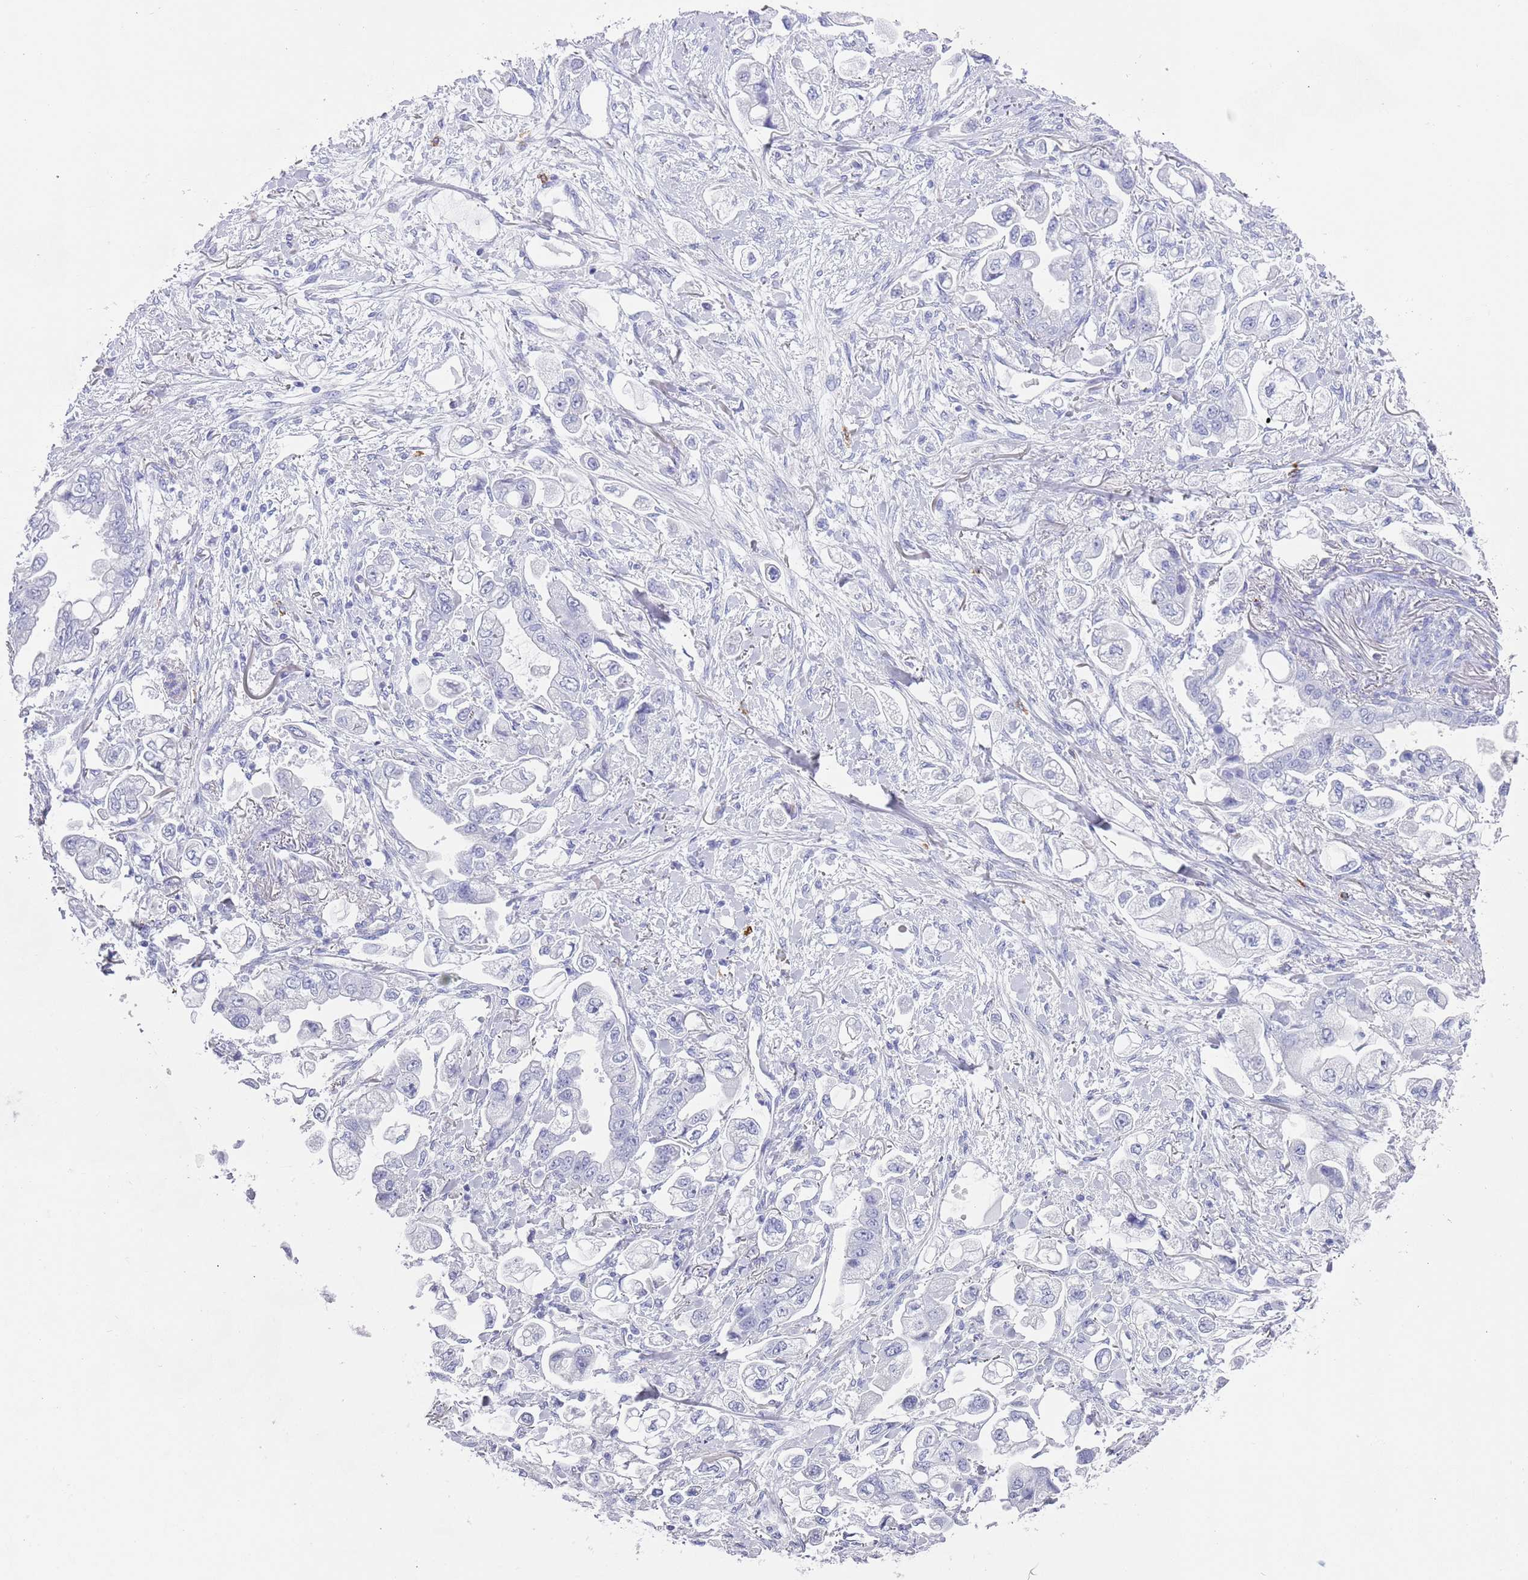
{"staining": {"intensity": "negative", "quantity": "none", "location": "none"}, "tissue": "stomach cancer", "cell_type": "Tumor cells", "image_type": "cancer", "snomed": [{"axis": "morphology", "description": "Adenocarcinoma, NOS"}, {"axis": "topography", "description": "Stomach"}], "caption": "The micrograph reveals no staining of tumor cells in adenocarcinoma (stomach).", "gene": "MYADML2", "patient": {"sex": "male", "age": 62}}